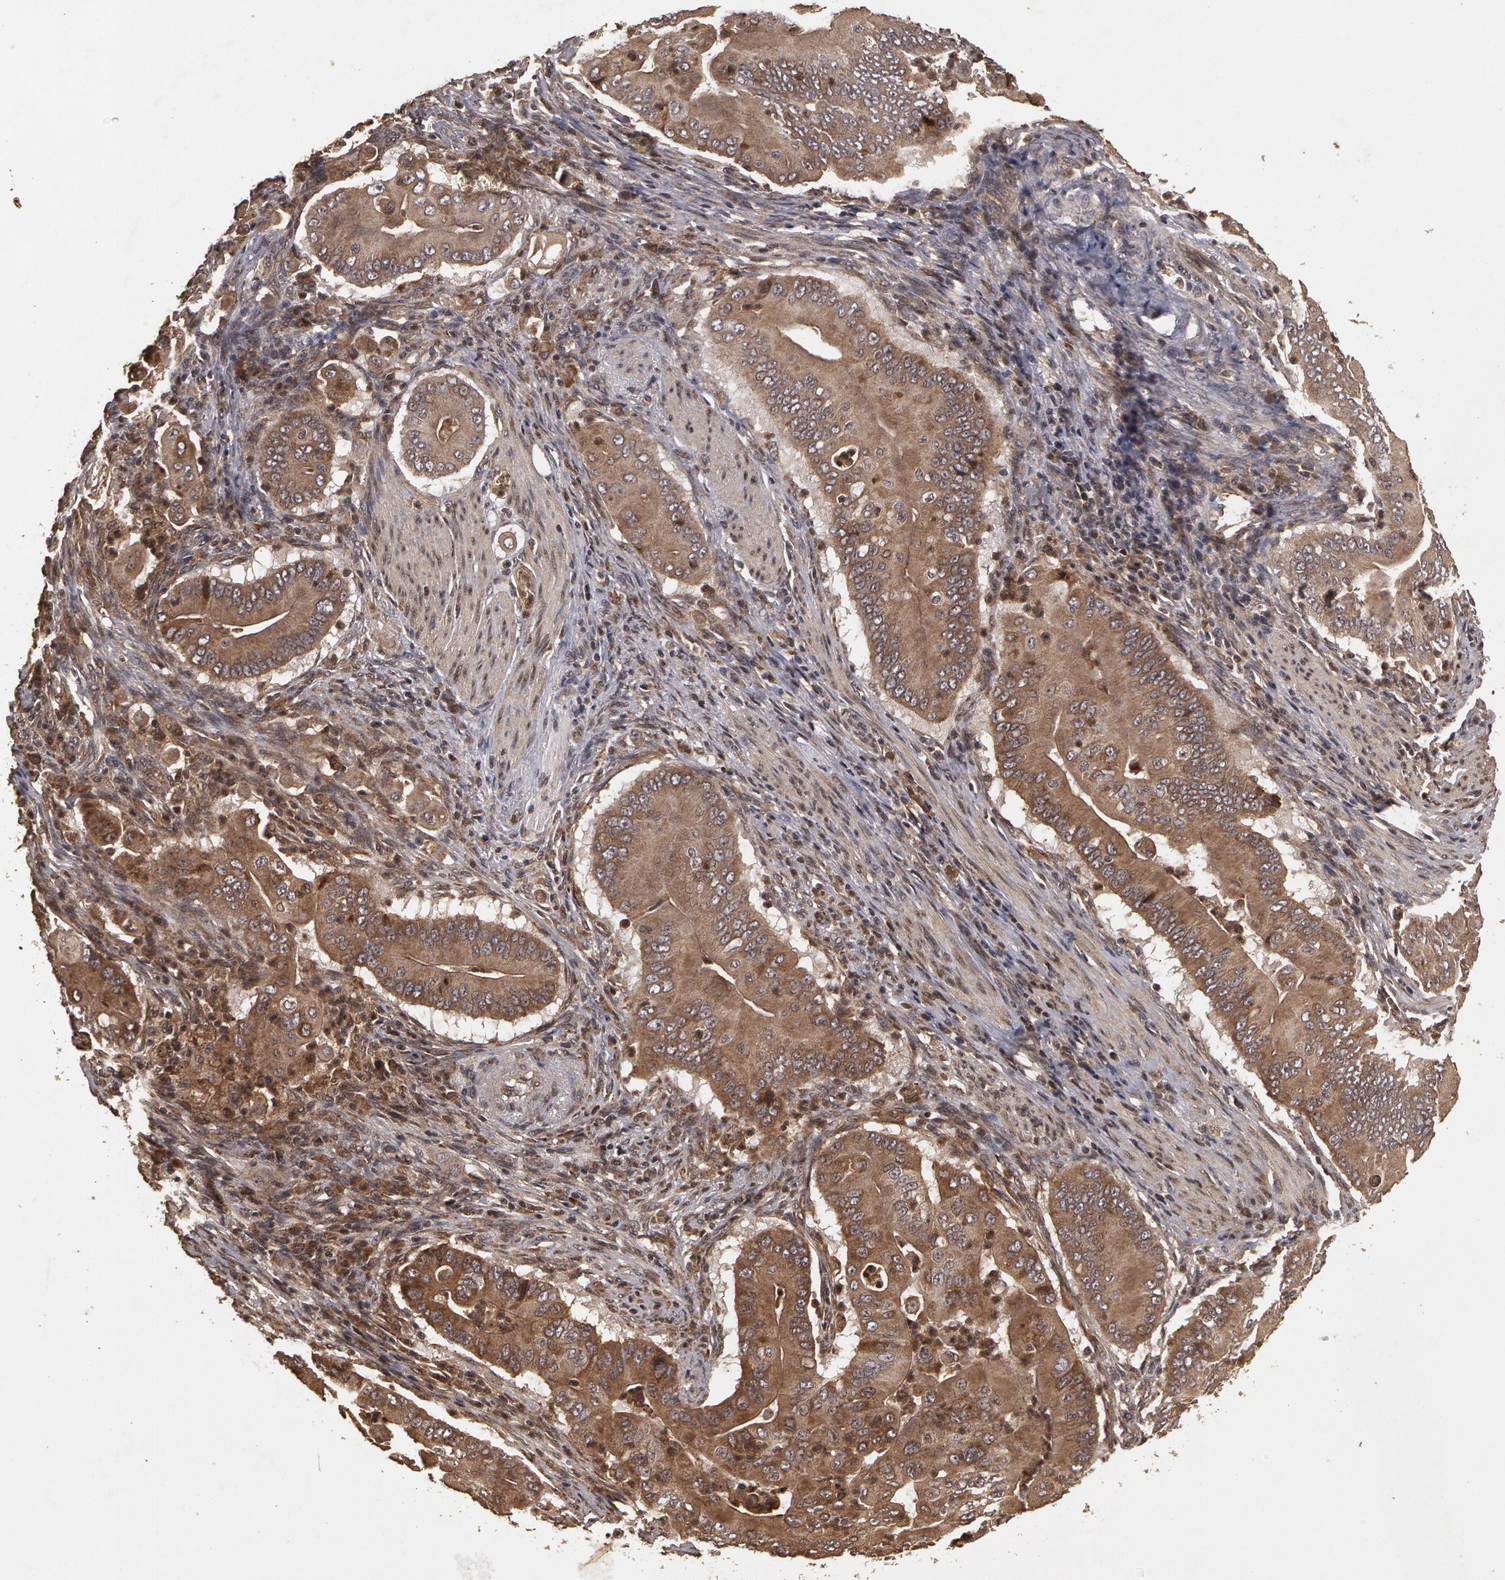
{"staining": {"intensity": "moderate", "quantity": ">75%", "location": "cytoplasmic/membranous"}, "tissue": "pancreatic cancer", "cell_type": "Tumor cells", "image_type": "cancer", "snomed": [{"axis": "morphology", "description": "Adenocarcinoma, NOS"}, {"axis": "topography", "description": "Pancreas"}], "caption": "Adenocarcinoma (pancreatic) stained for a protein displays moderate cytoplasmic/membranous positivity in tumor cells. The staining is performed using DAB (3,3'-diaminobenzidine) brown chromogen to label protein expression. The nuclei are counter-stained blue using hematoxylin.", "gene": "CALR", "patient": {"sex": "male", "age": 62}}